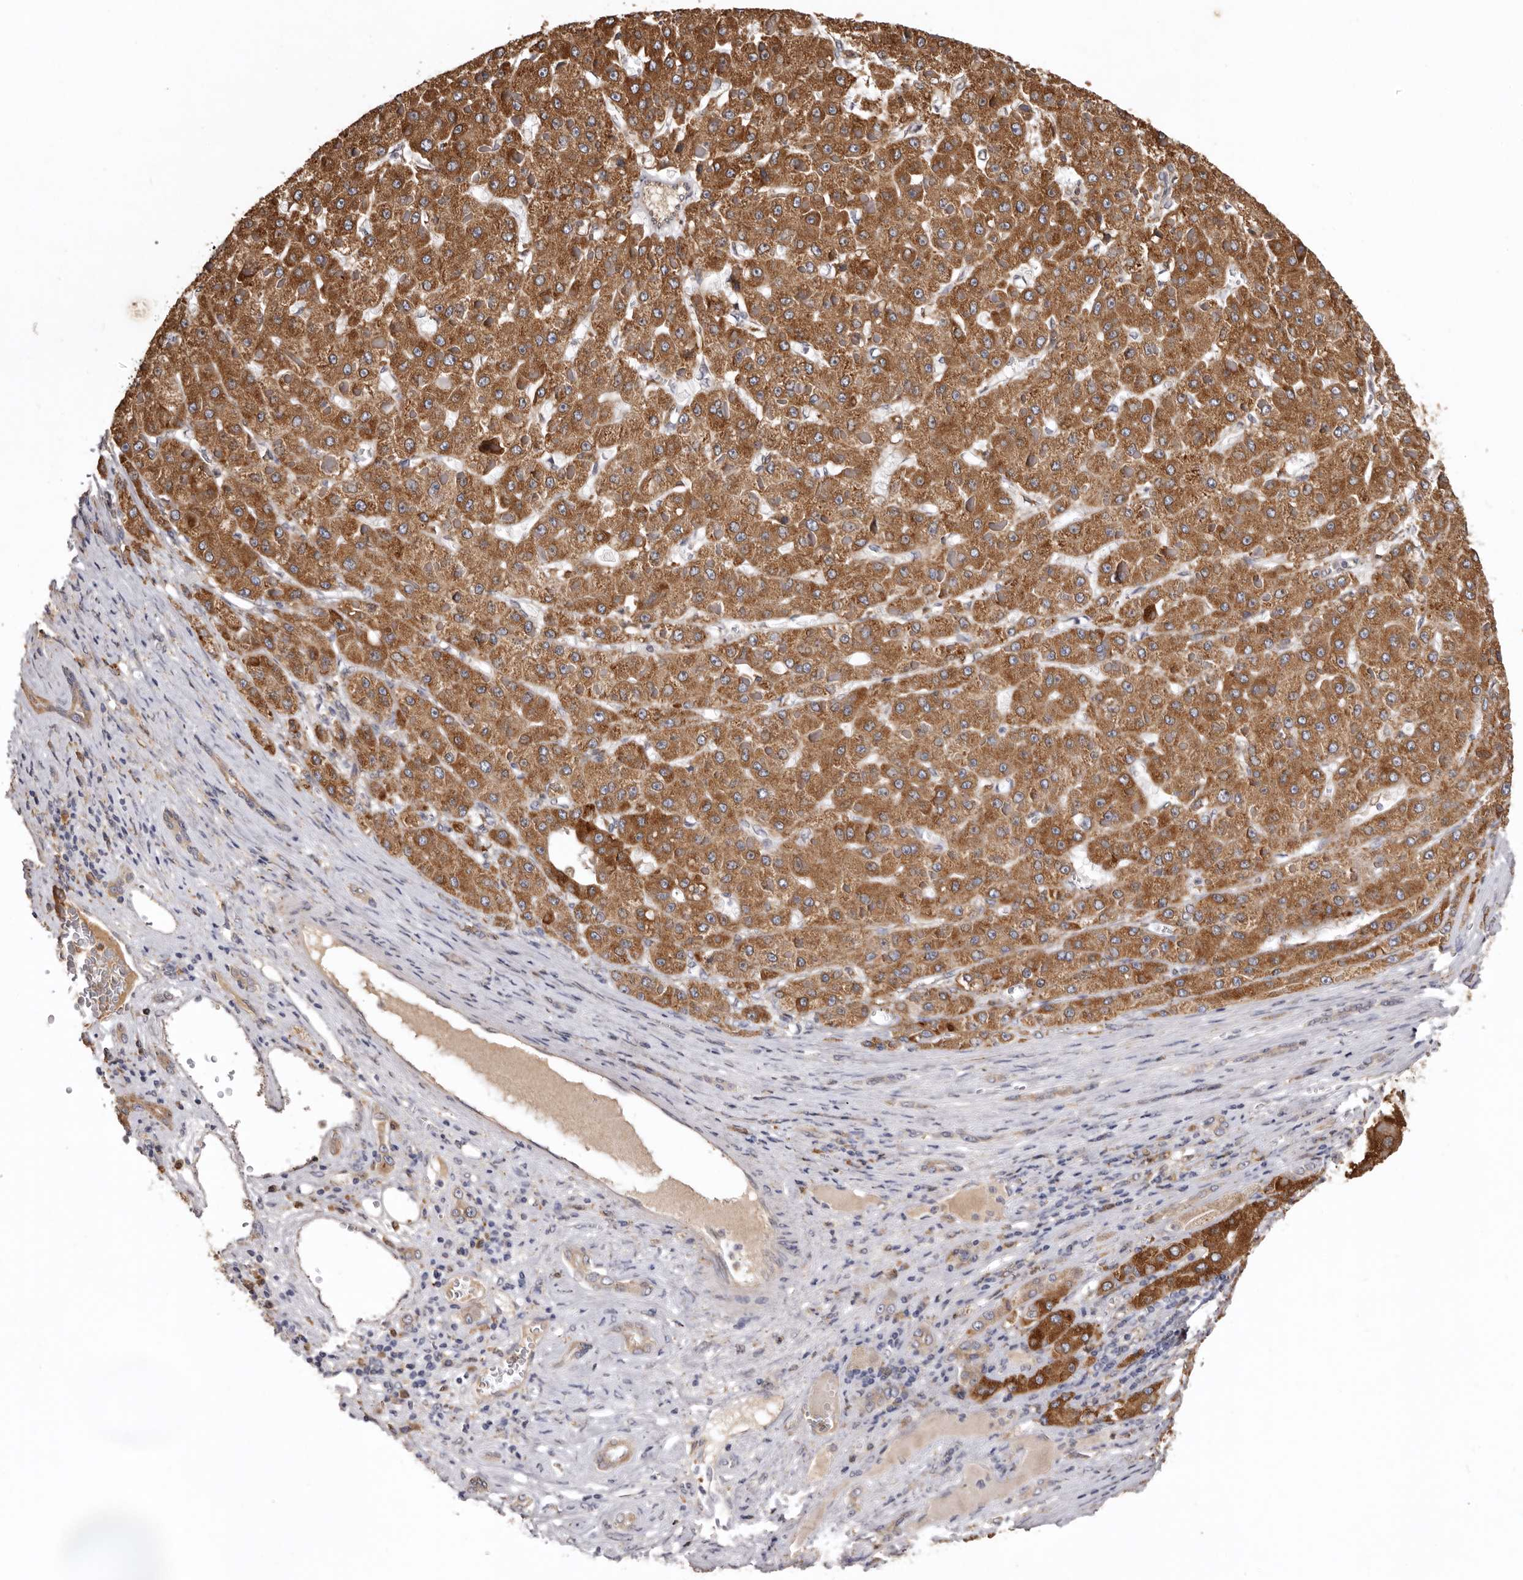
{"staining": {"intensity": "strong", "quantity": ">75%", "location": "cytoplasmic/membranous"}, "tissue": "liver cancer", "cell_type": "Tumor cells", "image_type": "cancer", "snomed": [{"axis": "morphology", "description": "Carcinoma, Hepatocellular, NOS"}, {"axis": "topography", "description": "Liver"}], "caption": "Immunohistochemical staining of liver cancer (hepatocellular carcinoma) exhibits strong cytoplasmic/membranous protein staining in approximately >75% of tumor cells.", "gene": "INKA2", "patient": {"sex": "female", "age": 73}}